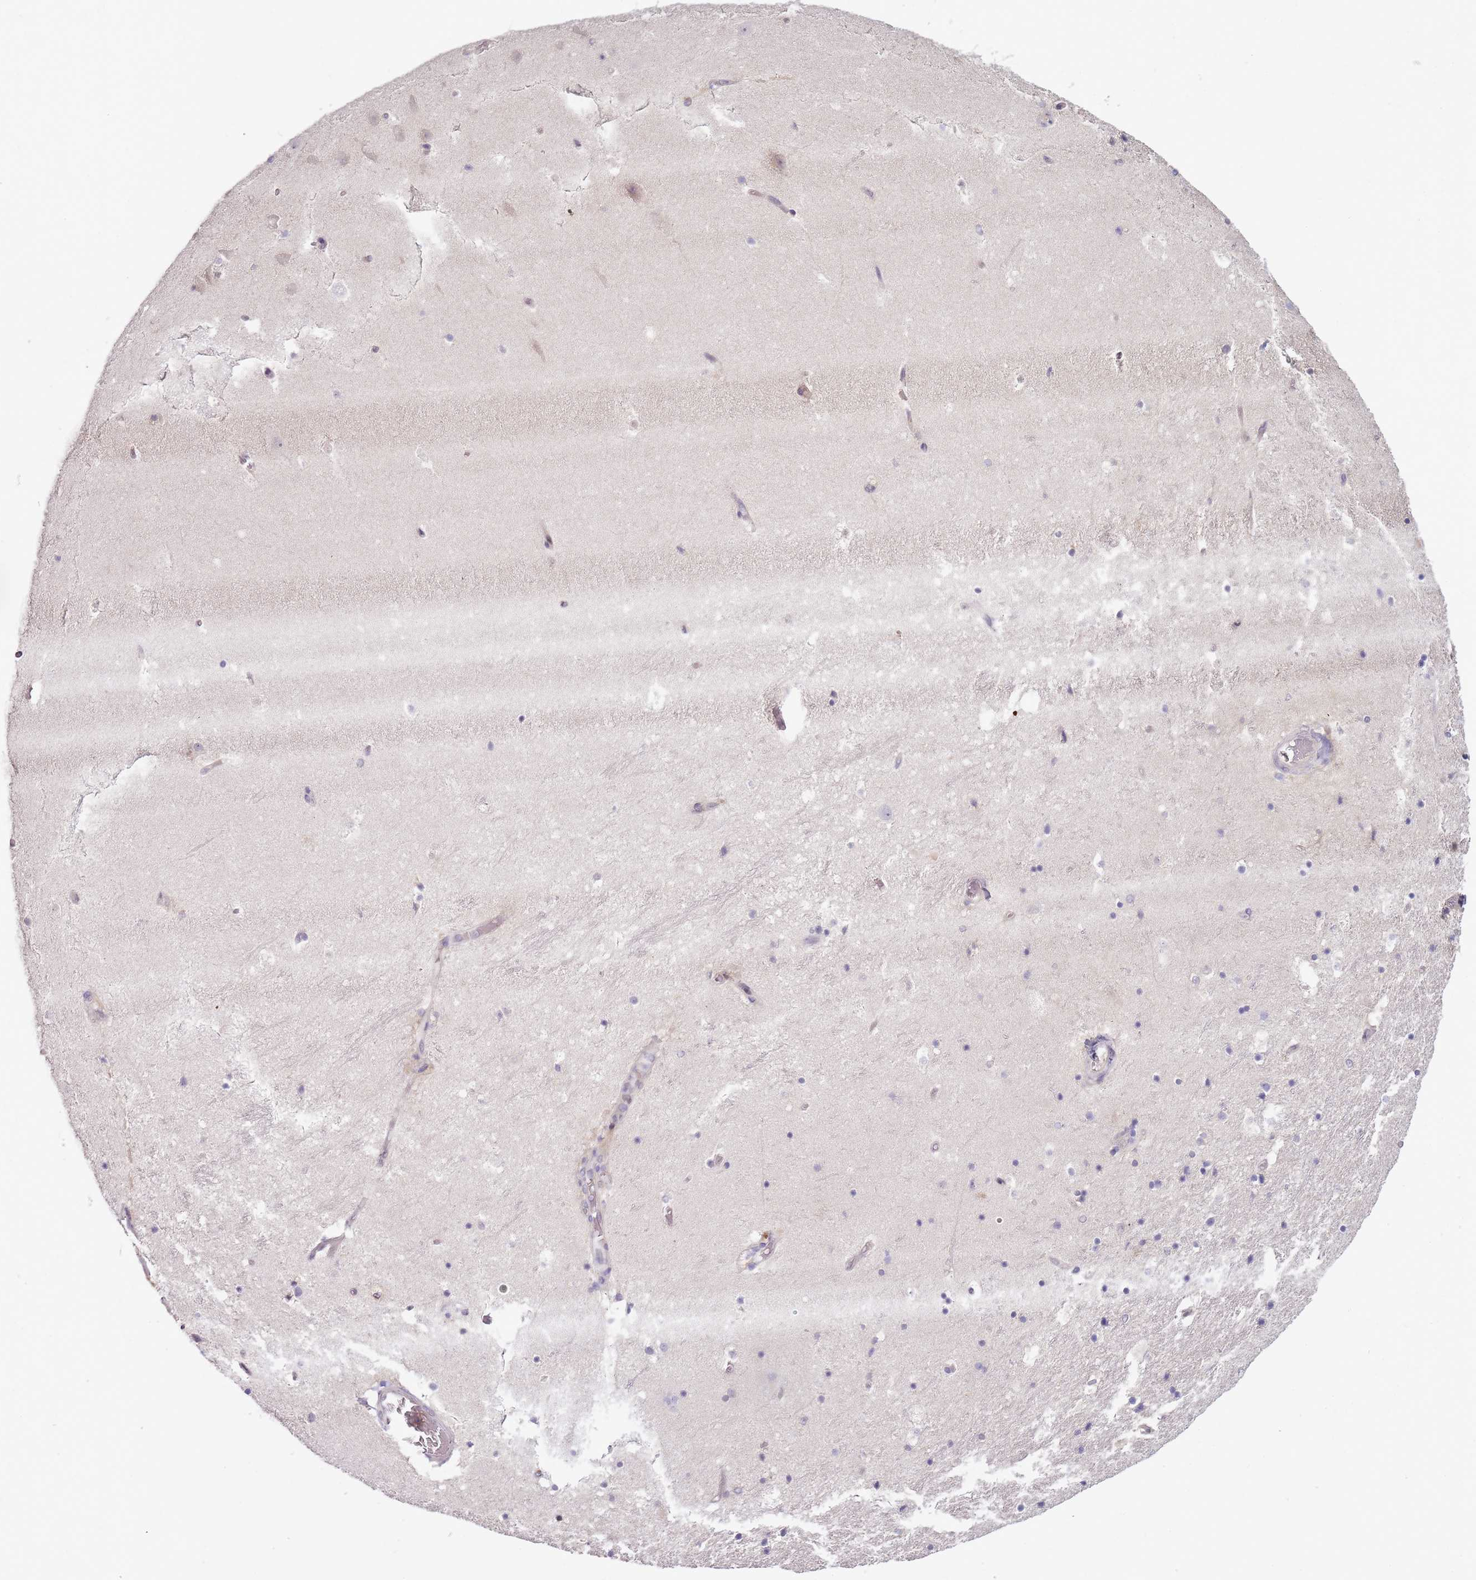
{"staining": {"intensity": "moderate", "quantity": "<25%", "location": "nuclear"}, "tissue": "hippocampus", "cell_type": "Glial cells", "image_type": "normal", "snomed": [{"axis": "morphology", "description": "Normal tissue, NOS"}, {"axis": "topography", "description": "Hippocampus"}], "caption": "DAB immunohistochemical staining of benign hippocampus reveals moderate nuclear protein staining in approximately <25% of glial cells. (Stains: DAB (3,3'-diaminobenzidine) in brown, nuclei in blue, Microscopy: brightfield microscopy at high magnification).", "gene": "GSTO2", "patient": {"sex": "female", "age": 52}}